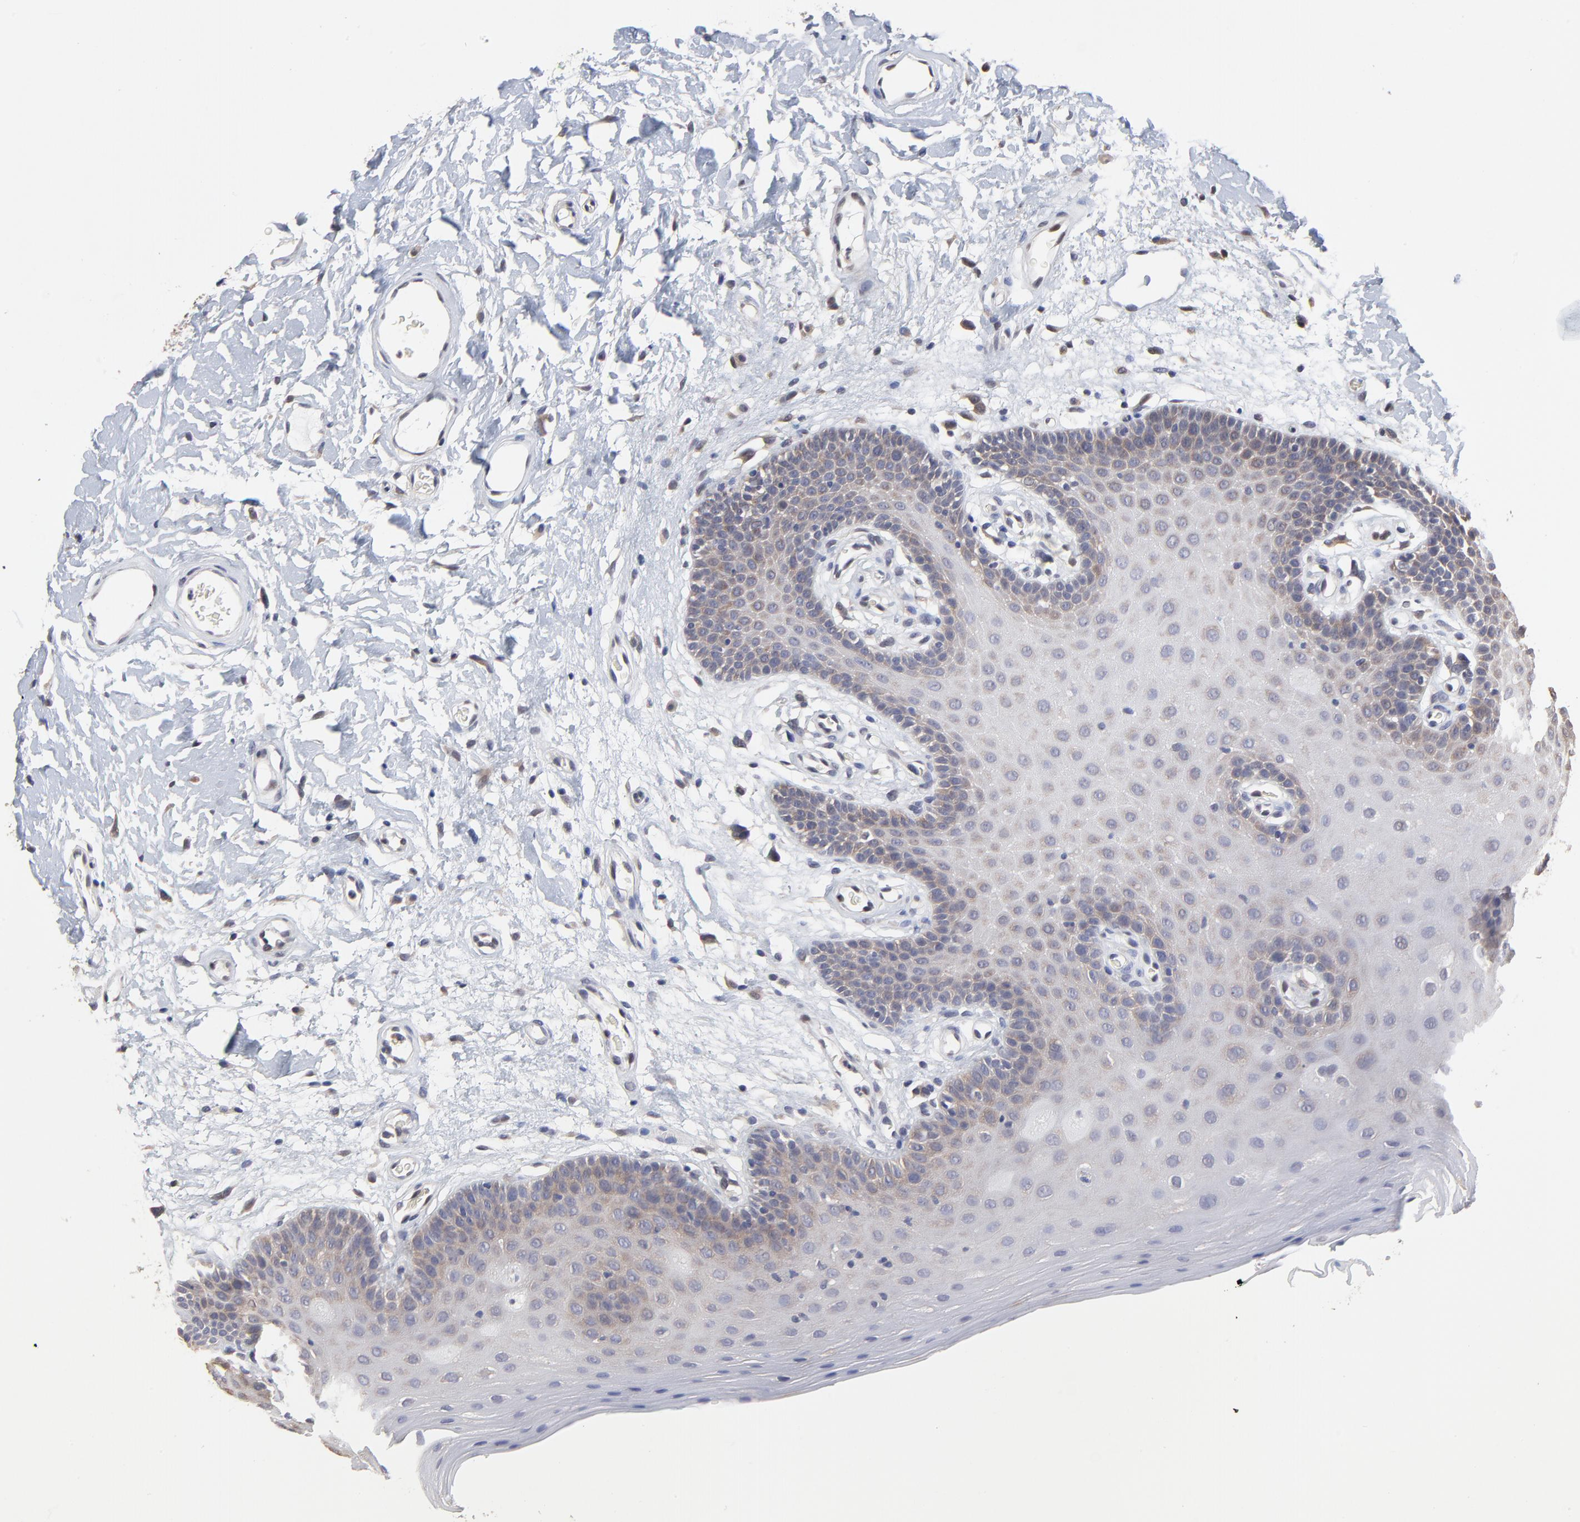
{"staining": {"intensity": "weak", "quantity": "<25%", "location": "cytoplasmic/membranous"}, "tissue": "oral mucosa", "cell_type": "Squamous epithelial cells", "image_type": "normal", "snomed": [{"axis": "morphology", "description": "Normal tissue, NOS"}, {"axis": "morphology", "description": "Squamous cell carcinoma, NOS"}, {"axis": "topography", "description": "Skeletal muscle"}, {"axis": "topography", "description": "Oral tissue"}, {"axis": "topography", "description": "Head-Neck"}], "caption": "High power microscopy image of an immunohistochemistry (IHC) image of benign oral mucosa, revealing no significant staining in squamous epithelial cells. (Brightfield microscopy of DAB (3,3'-diaminobenzidine) immunohistochemistry (IHC) at high magnification).", "gene": "CCT2", "patient": {"sex": "male", "age": 71}}